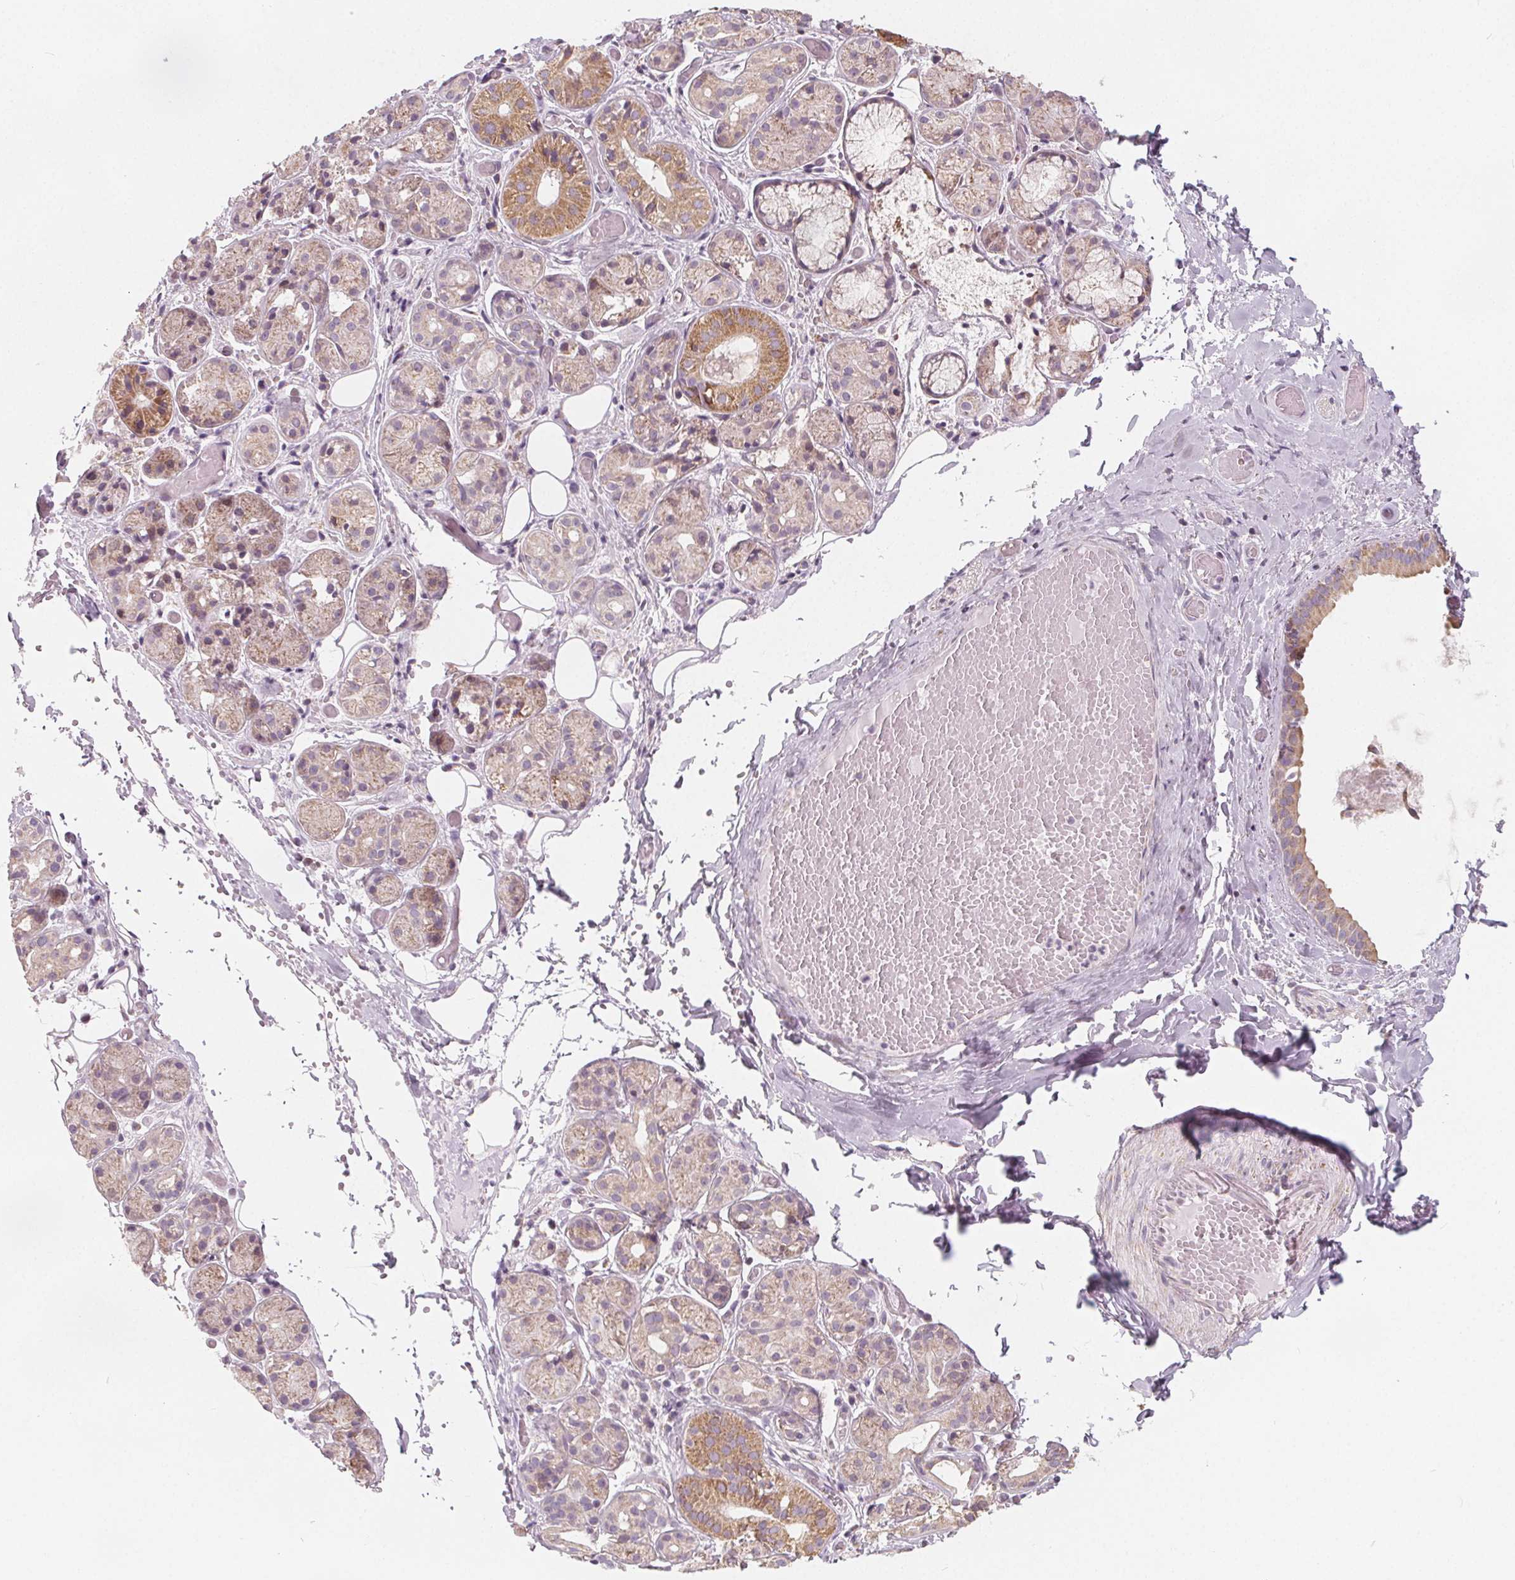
{"staining": {"intensity": "moderate", "quantity": "<25%", "location": "cytoplasmic/membranous"}, "tissue": "salivary gland", "cell_type": "Glandular cells", "image_type": "normal", "snomed": [{"axis": "morphology", "description": "Normal tissue, NOS"}, {"axis": "topography", "description": "Salivary gland"}, {"axis": "topography", "description": "Peripheral nerve tissue"}], "caption": "Immunohistochemistry (DAB (3,3'-diaminobenzidine)) staining of normal salivary gland shows moderate cytoplasmic/membranous protein positivity in about <25% of glandular cells.", "gene": "NUP210L", "patient": {"sex": "male", "age": 71}}